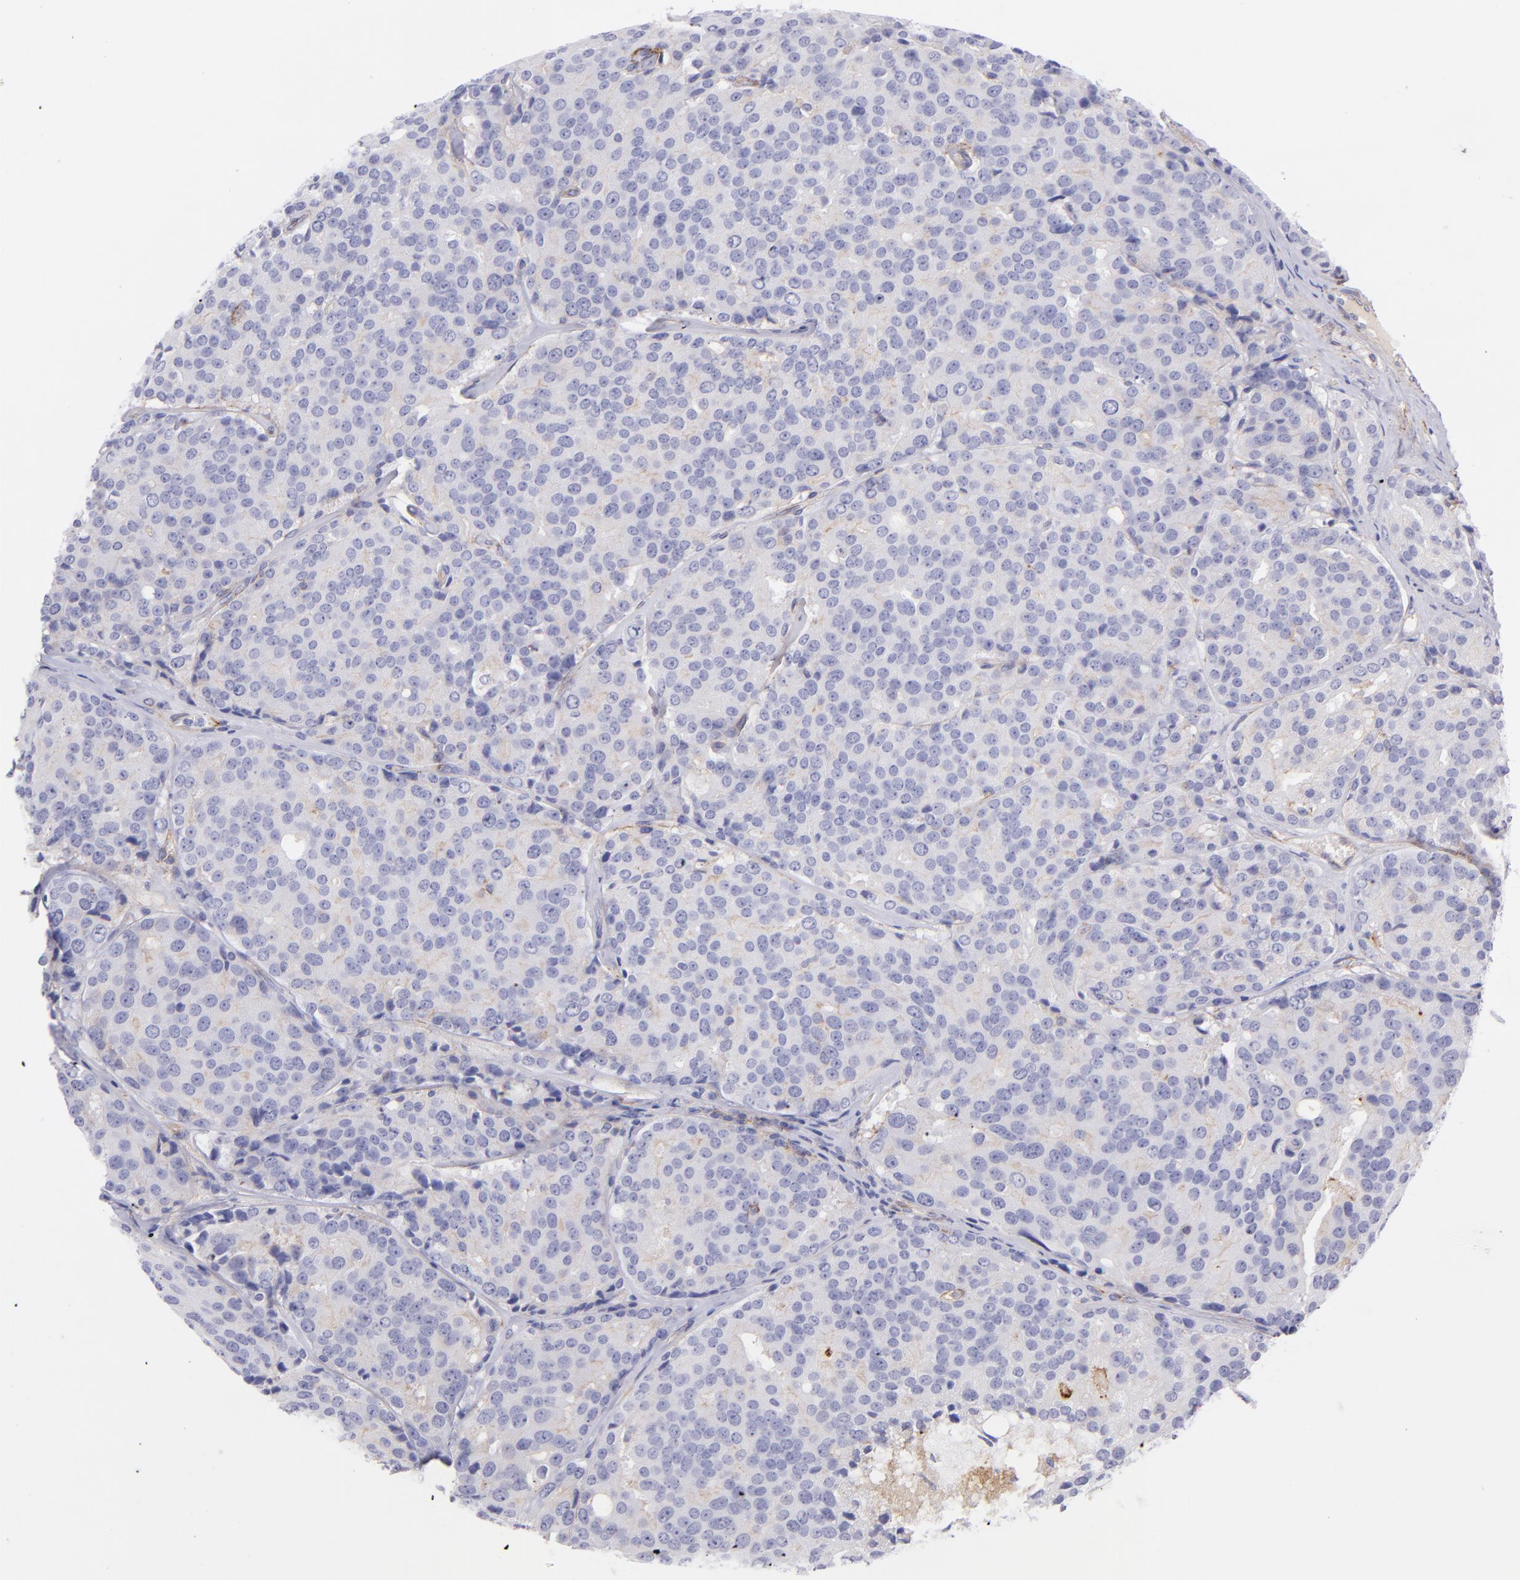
{"staining": {"intensity": "negative", "quantity": "none", "location": "none"}, "tissue": "prostate cancer", "cell_type": "Tumor cells", "image_type": "cancer", "snomed": [{"axis": "morphology", "description": "Adenocarcinoma, High grade"}, {"axis": "topography", "description": "Prostate"}], "caption": "Tumor cells are negative for brown protein staining in prostate high-grade adenocarcinoma.", "gene": "CD81", "patient": {"sex": "male", "age": 64}}